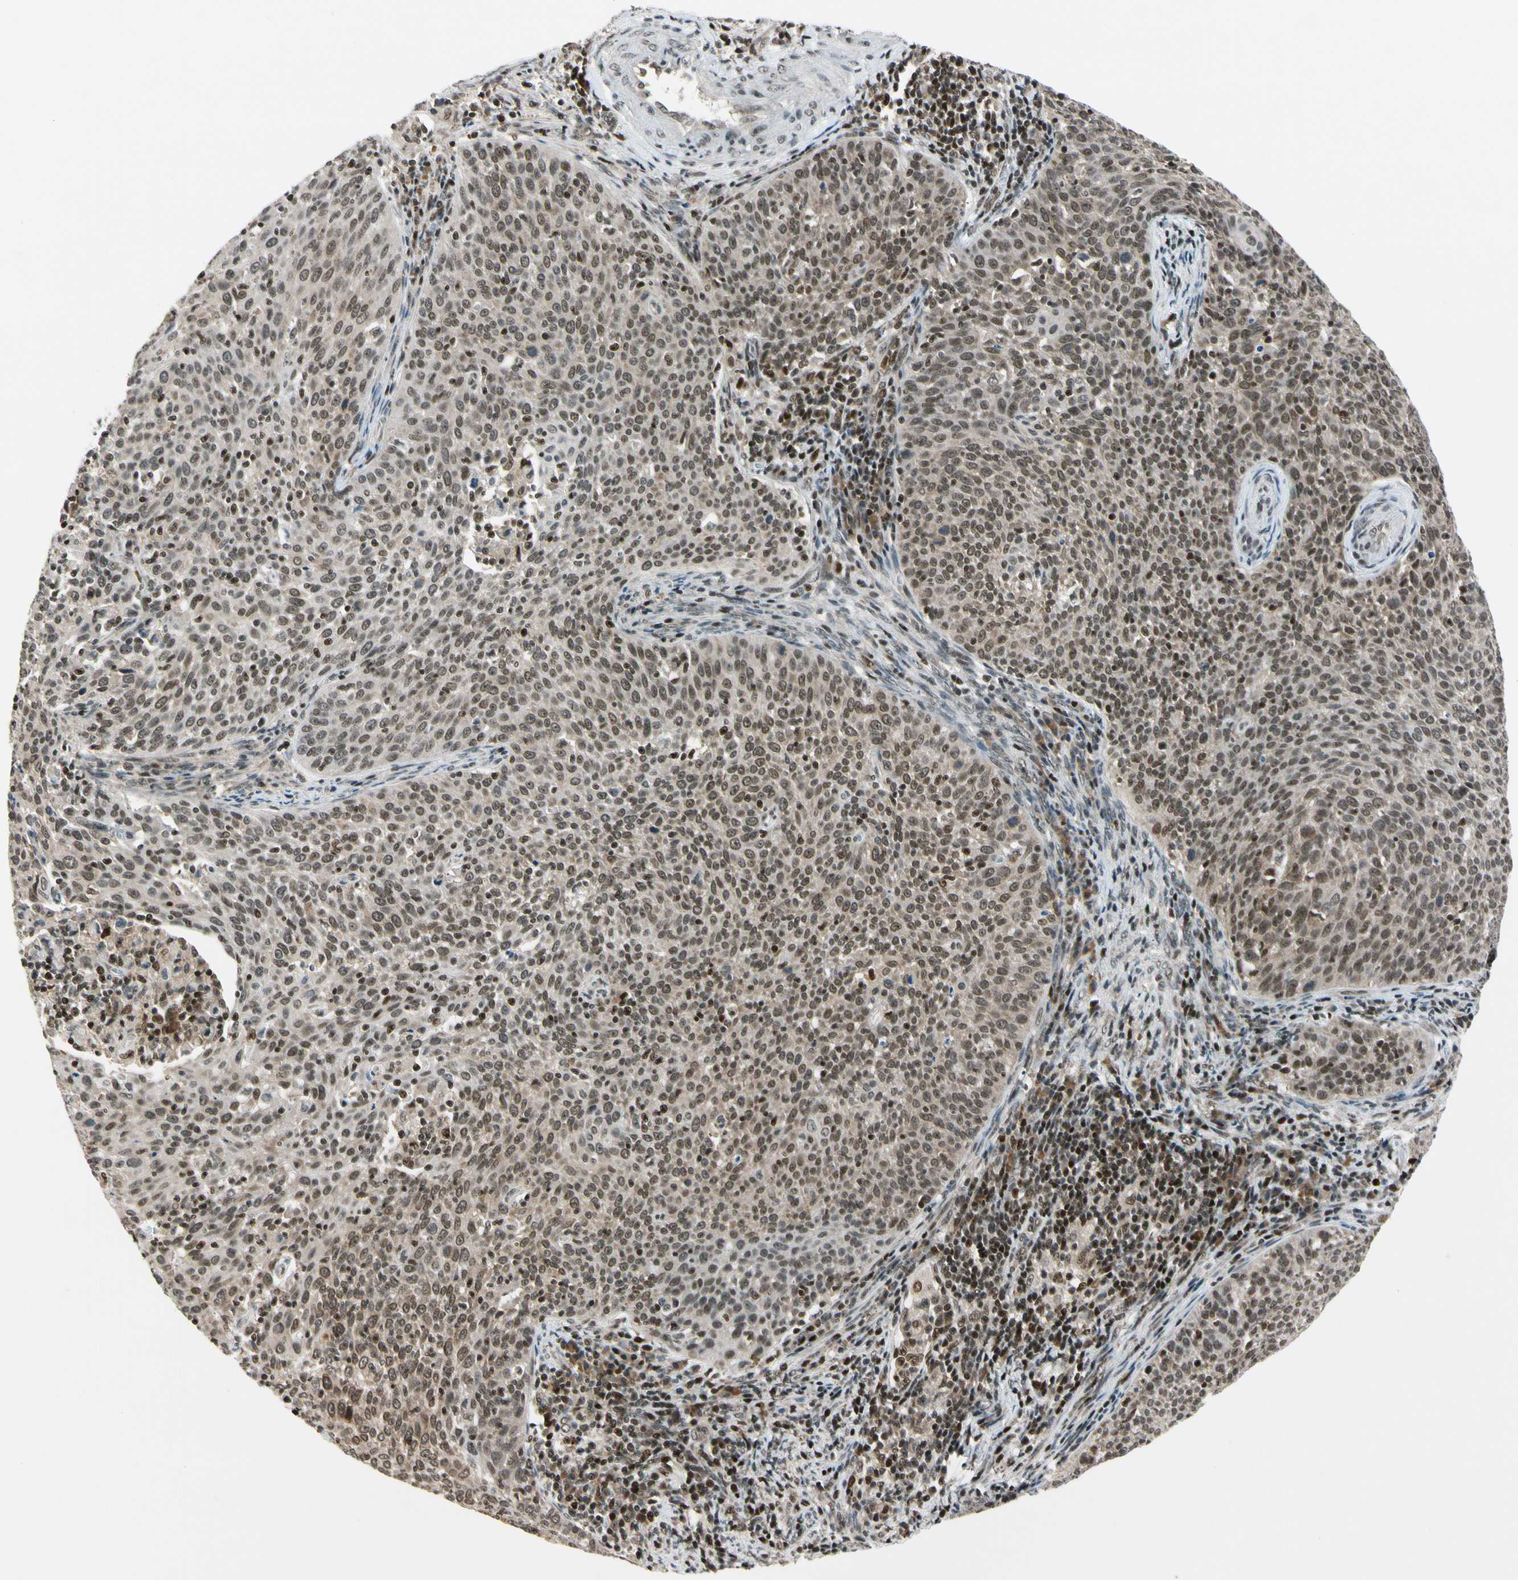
{"staining": {"intensity": "moderate", "quantity": ">75%", "location": "cytoplasmic/membranous,nuclear"}, "tissue": "cervical cancer", "cell_type": "Tumor cells", "image_type": "cancer", "snomed": [{"axis": "morphology", "description": "Squamous cell carcinoma, NOS"}, {"axis": "topography", "description": "Cervix"}], "caption": "A brown stain highlights moderate cytoplasmic/membranous and nuclear staining of a protein in human cervical cancer tumor cells.", "gene": "DAXX", "patient": {"sex": "female", "age": 38}}